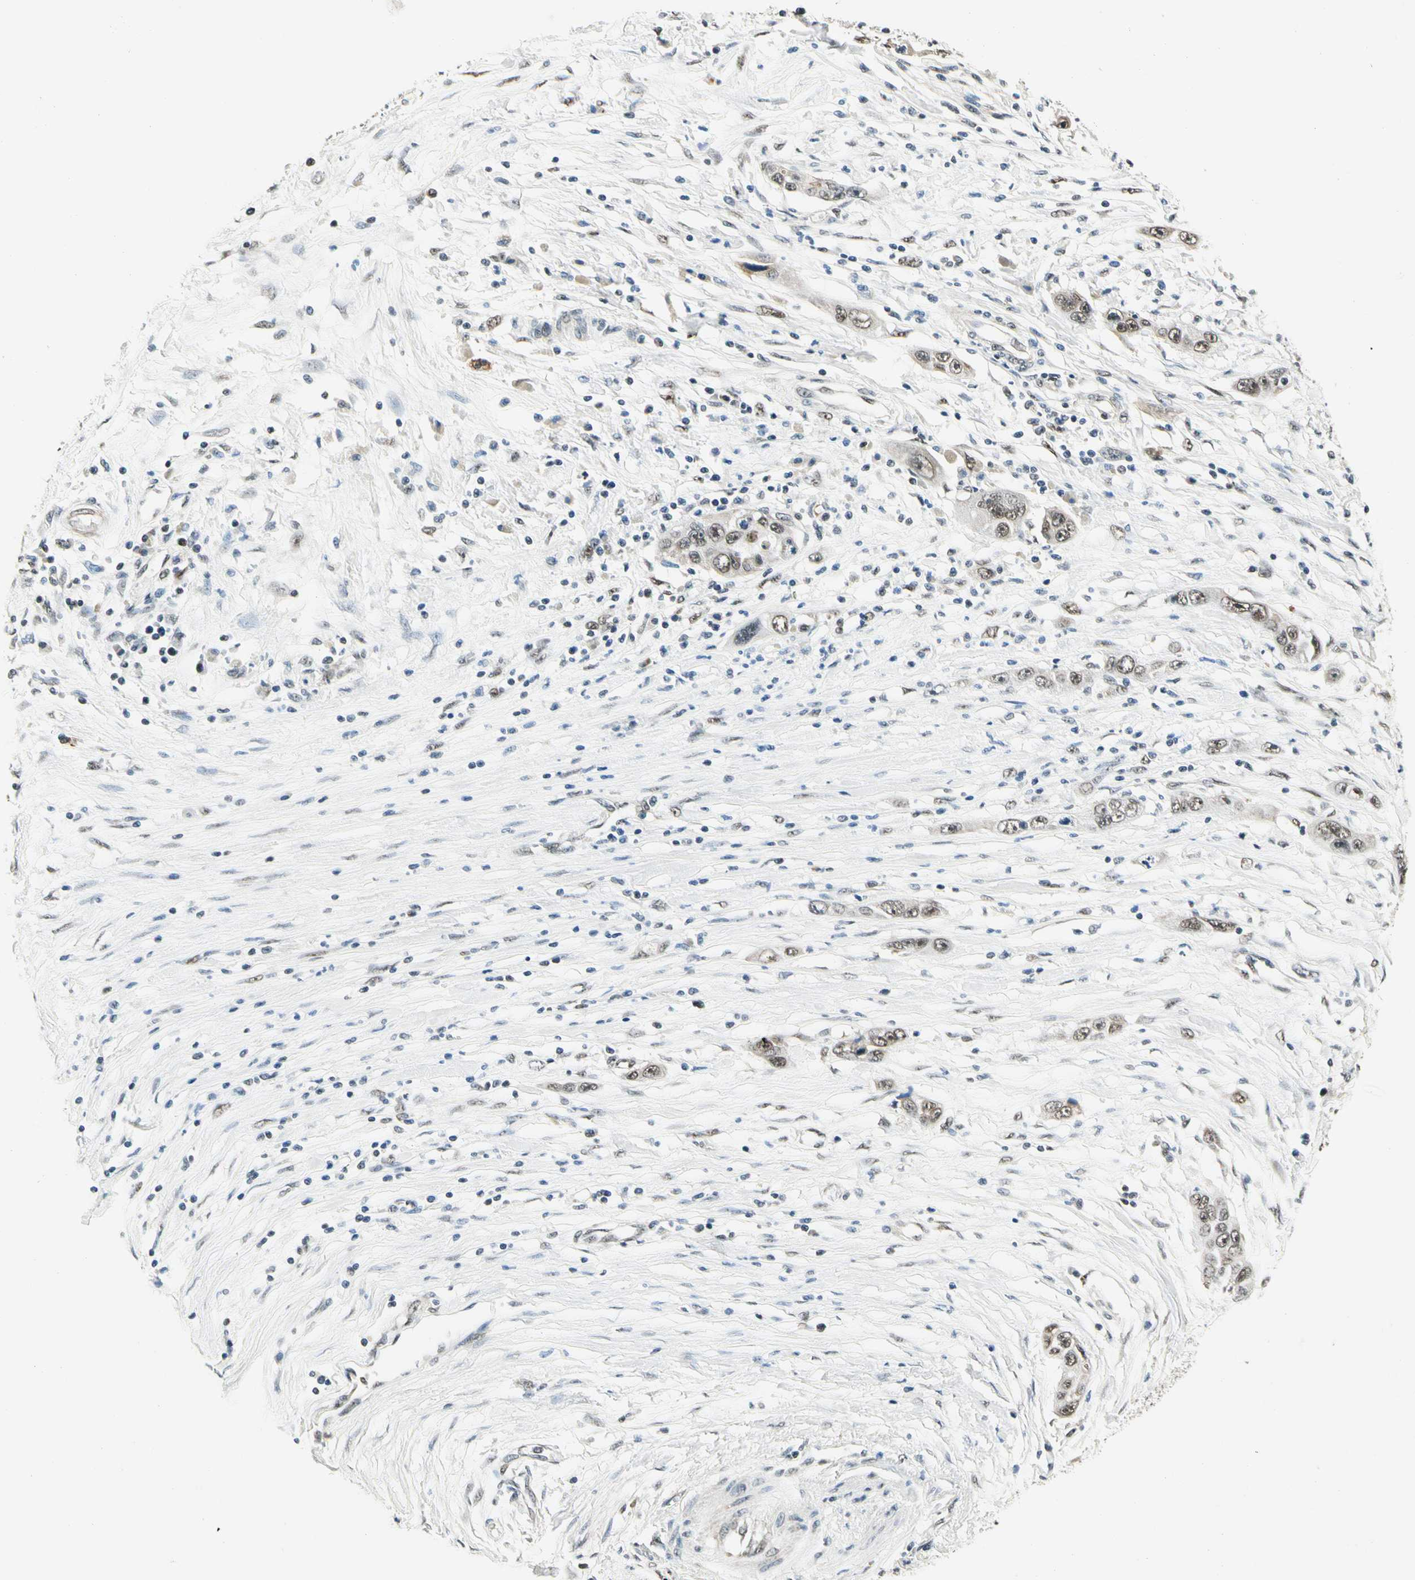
{"staining": {"intensity": "weak", "quantity": "25%-75%", "location": "cytoplasmic/membranous"}, "tissue": "pancreatic cancer", "cell_type": "Tumor cells", "image_type": "cancer", "snomed": [{"axis": "morphology", "description": "Adenocarcinoma, NOS"}, {"axis": "topography", "description": "Pancreas"}], "caption": "IHC histopathology image of adenocarcinoma (pancreatic) stained for a protein (brown), which reveals low levels of weak cytoplasmic/membranous staining in approximately 25%-75% of tumor cells.", "gene": "PDK2", "patient": {"sex": "female", "age": 70}}